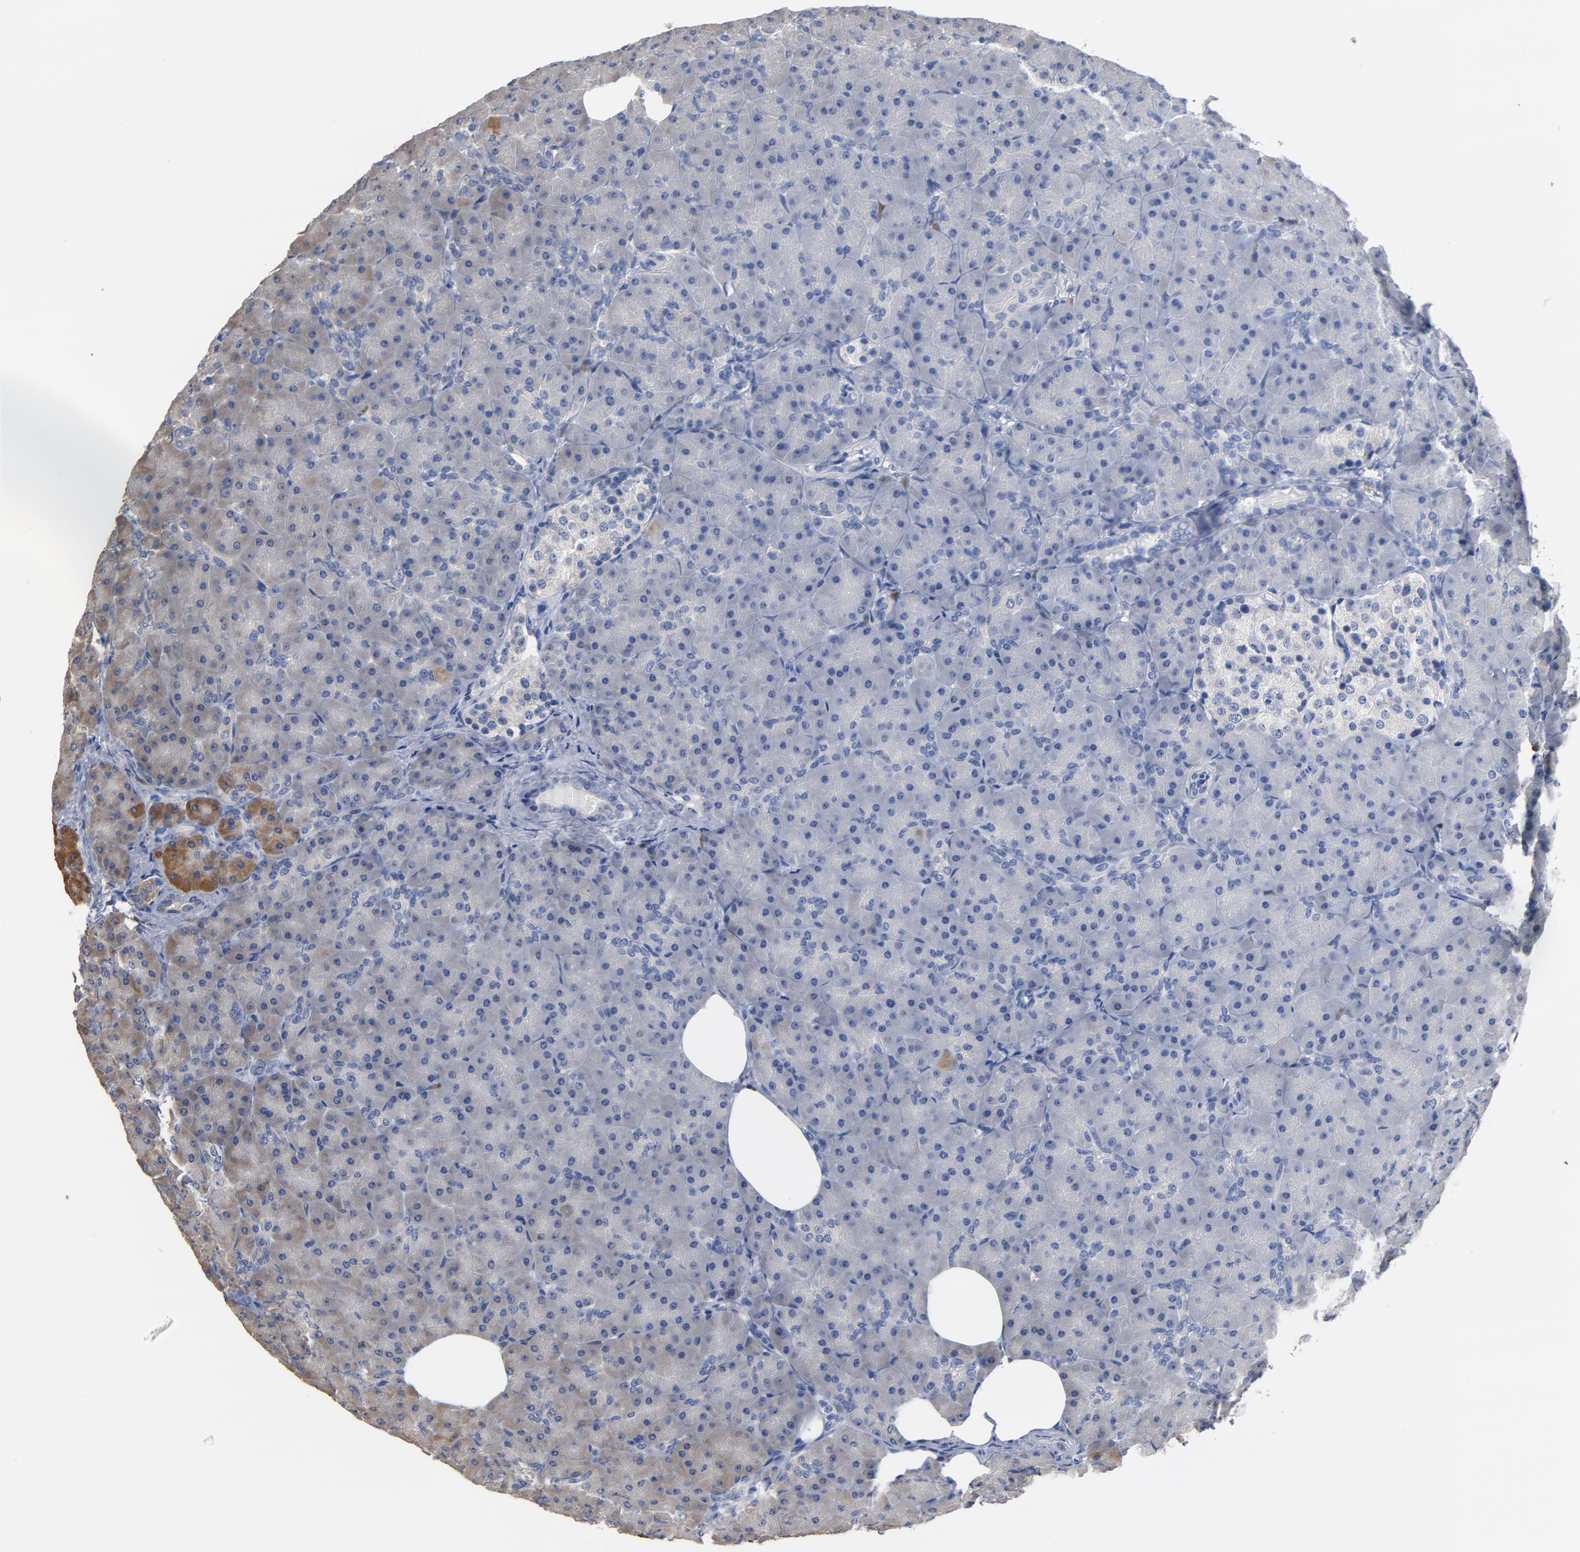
{"staining": {"intensity": "moderate", "quantity": "<25%", "location": "cytoplasmic/membranous"}, "tissue": "pancreas", "cell_type": "Exocrine glandular cells", "image_type": "normal", "snomed": [{"axis": "morphology", "description": "Normal tissue, NOS"}, {"axis": "topography", "description": "Pancreas"}], "caption": "Immunohistochemistry (IHC) image of unremarkable pancreas: pancreas stained using IHC shows low levels of moderate protein expression localized specifically in the cytoplasmic/membranous of exocrine glandular cells, appearing as a cytoplasmic/membranous brown color.", "gene": "TLR4", "patient": {"sex": "male", "age": 66}}